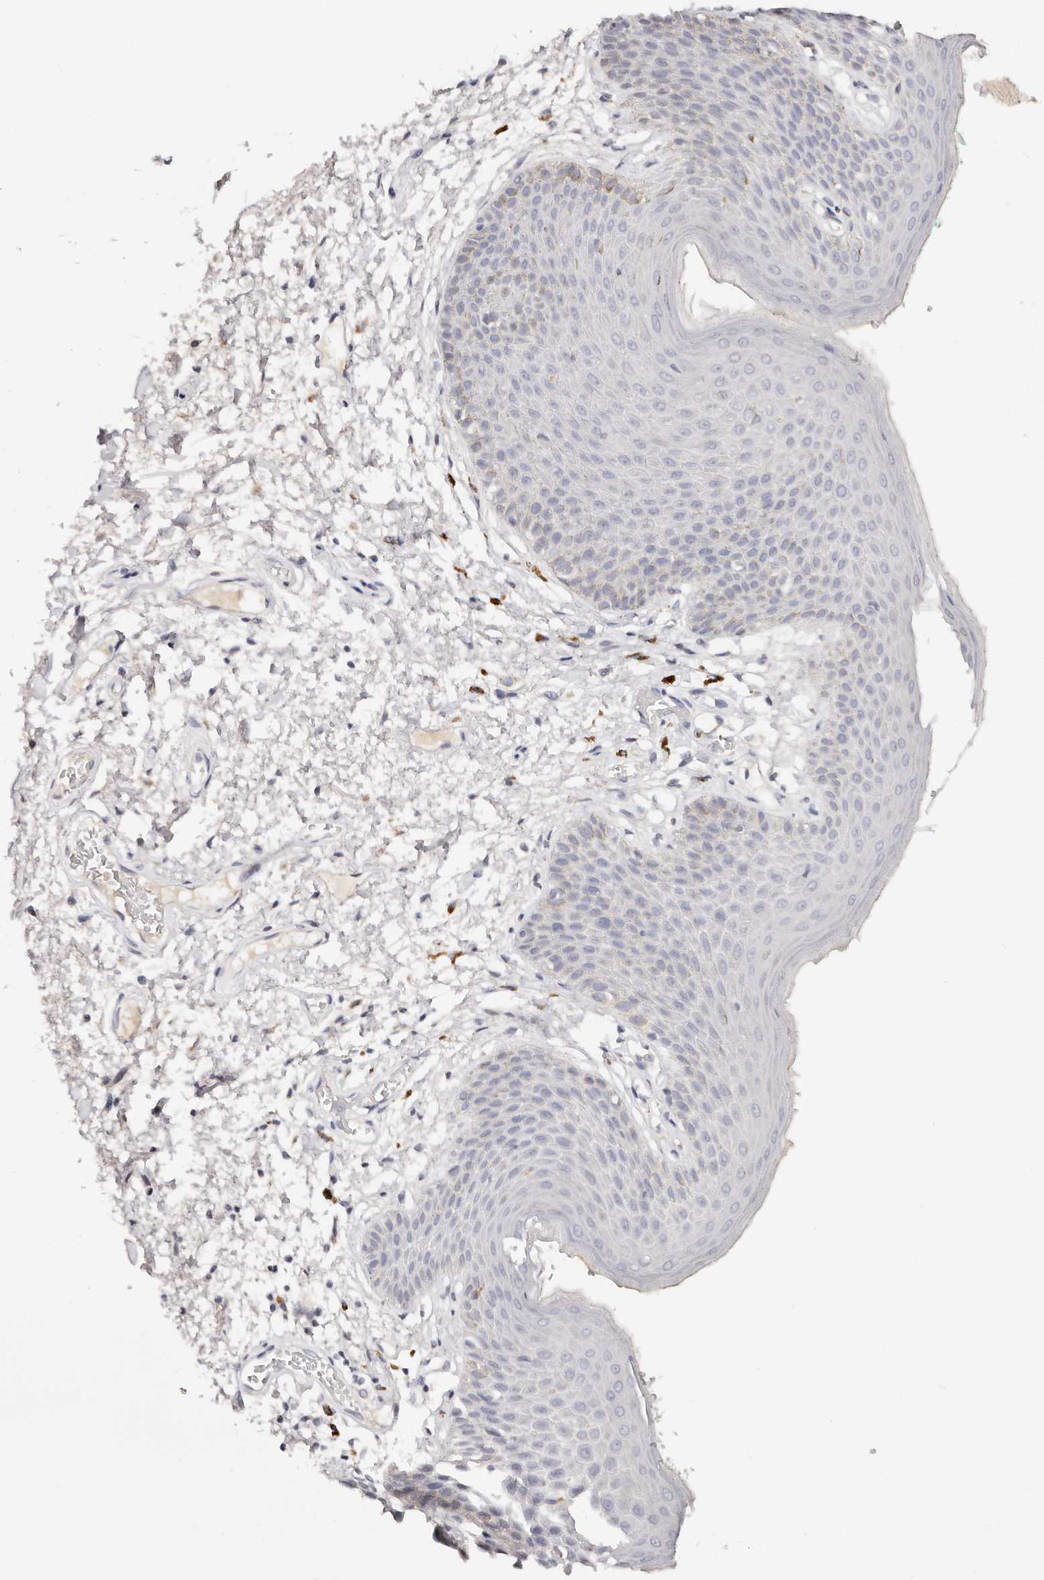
{"staining": {"intensity": "negative", "quantity": "none", "location": "none"}, "tissue": "skin", "cell_type": "Epidermal cells", "image_type": "normal", "snomed": [{"axis": "morphology", "description": "Normal tissue, NOS"}, {"axis": "topography", "description": "Anal"}], "caption": "This is an immunohistochemistry histopathology image of unremarkable skin. There is no expression in epidermal cells.", "gene": "DNASE1", "patient": {"sex": "male", "age": 74}}